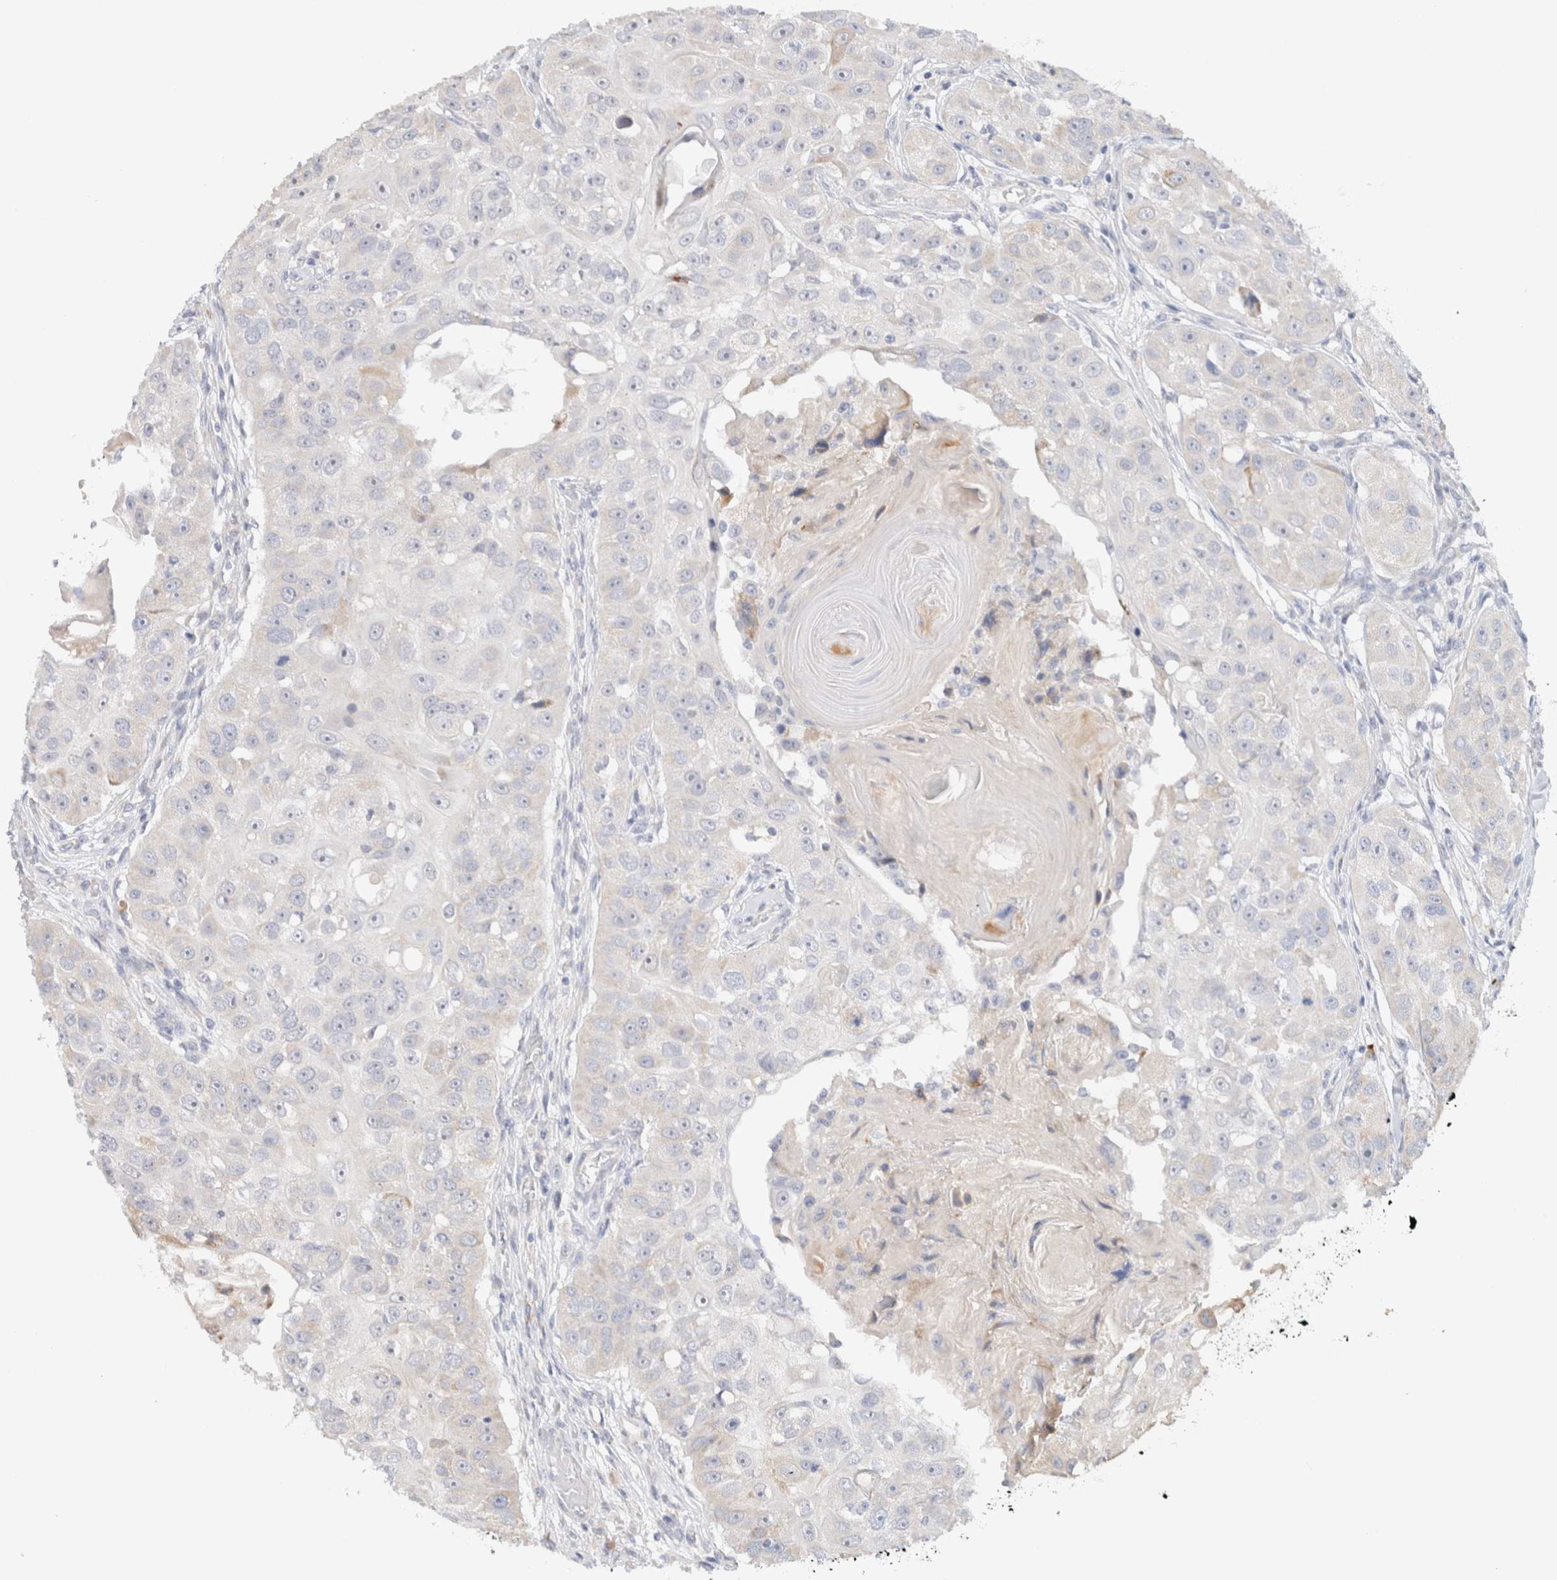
{"staining": {"intensity": "negative", "quantity": "none", "location": "none"}, "tissue": "head and neck cancer", "cell_type": "Tumor cells", "image_type": "cancer", "snomed": [{"axis": "morphology", "description": "Normal tissue, NOS"}, {"axis": "morphology", "description": "Squamous cell carcinoma, NOS"}, {"axis": "topography", "description": "Skeletal muscle"}, {"axis": "topography", "description": "Head-Neck"}], "caption": "This is a micrograph of immunohistochemistry staining of head and neck squamous cell carcinoma, which shows no staining in tumor cells. (IHC, brightfield microscopy, high magnification).", "gene": "GADD45G", "patient": {"sex": "male", "age": 51}}